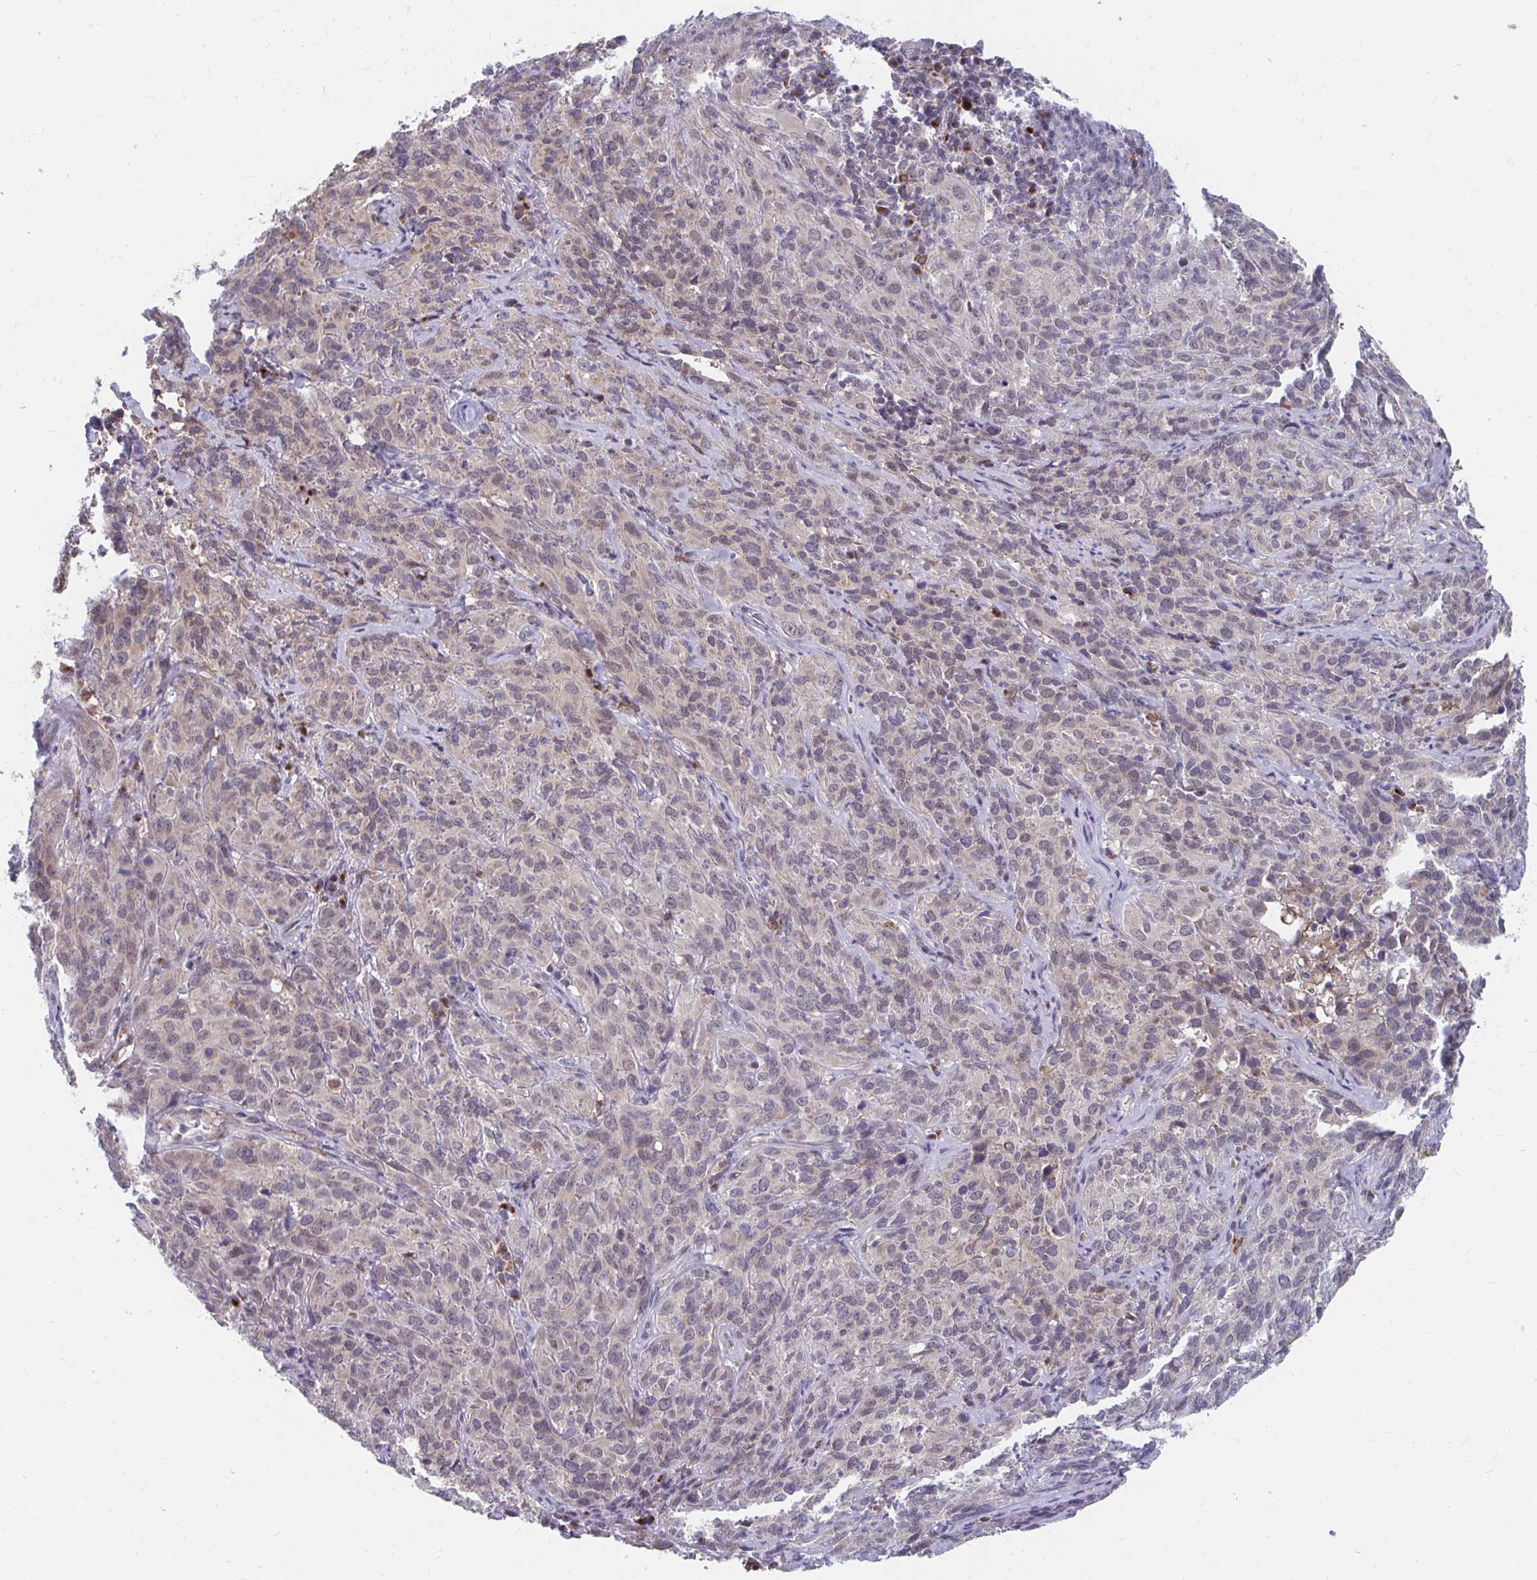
{"staining": {"intensity": "weak", "quantity": "<25%", "location": "cytoplasmic/membranous"}, "tissue": "cervical cancer", "cell_type": "Tumor cells", "image_type": "cancer", "snomed": [{"axis": "morphology", "description": "Squamous cell carcinoma, NOS"}, {"axis": "topography", "description": "Cervix"}], "caption": "A high-resolution micrograph shows IHC staining of cervical cancer (squamous cell carcinoma), which exhibits no significant staining in tumor cells.", "gene": "PABIR3", "patient": {"sex": "female", "age": 51}}